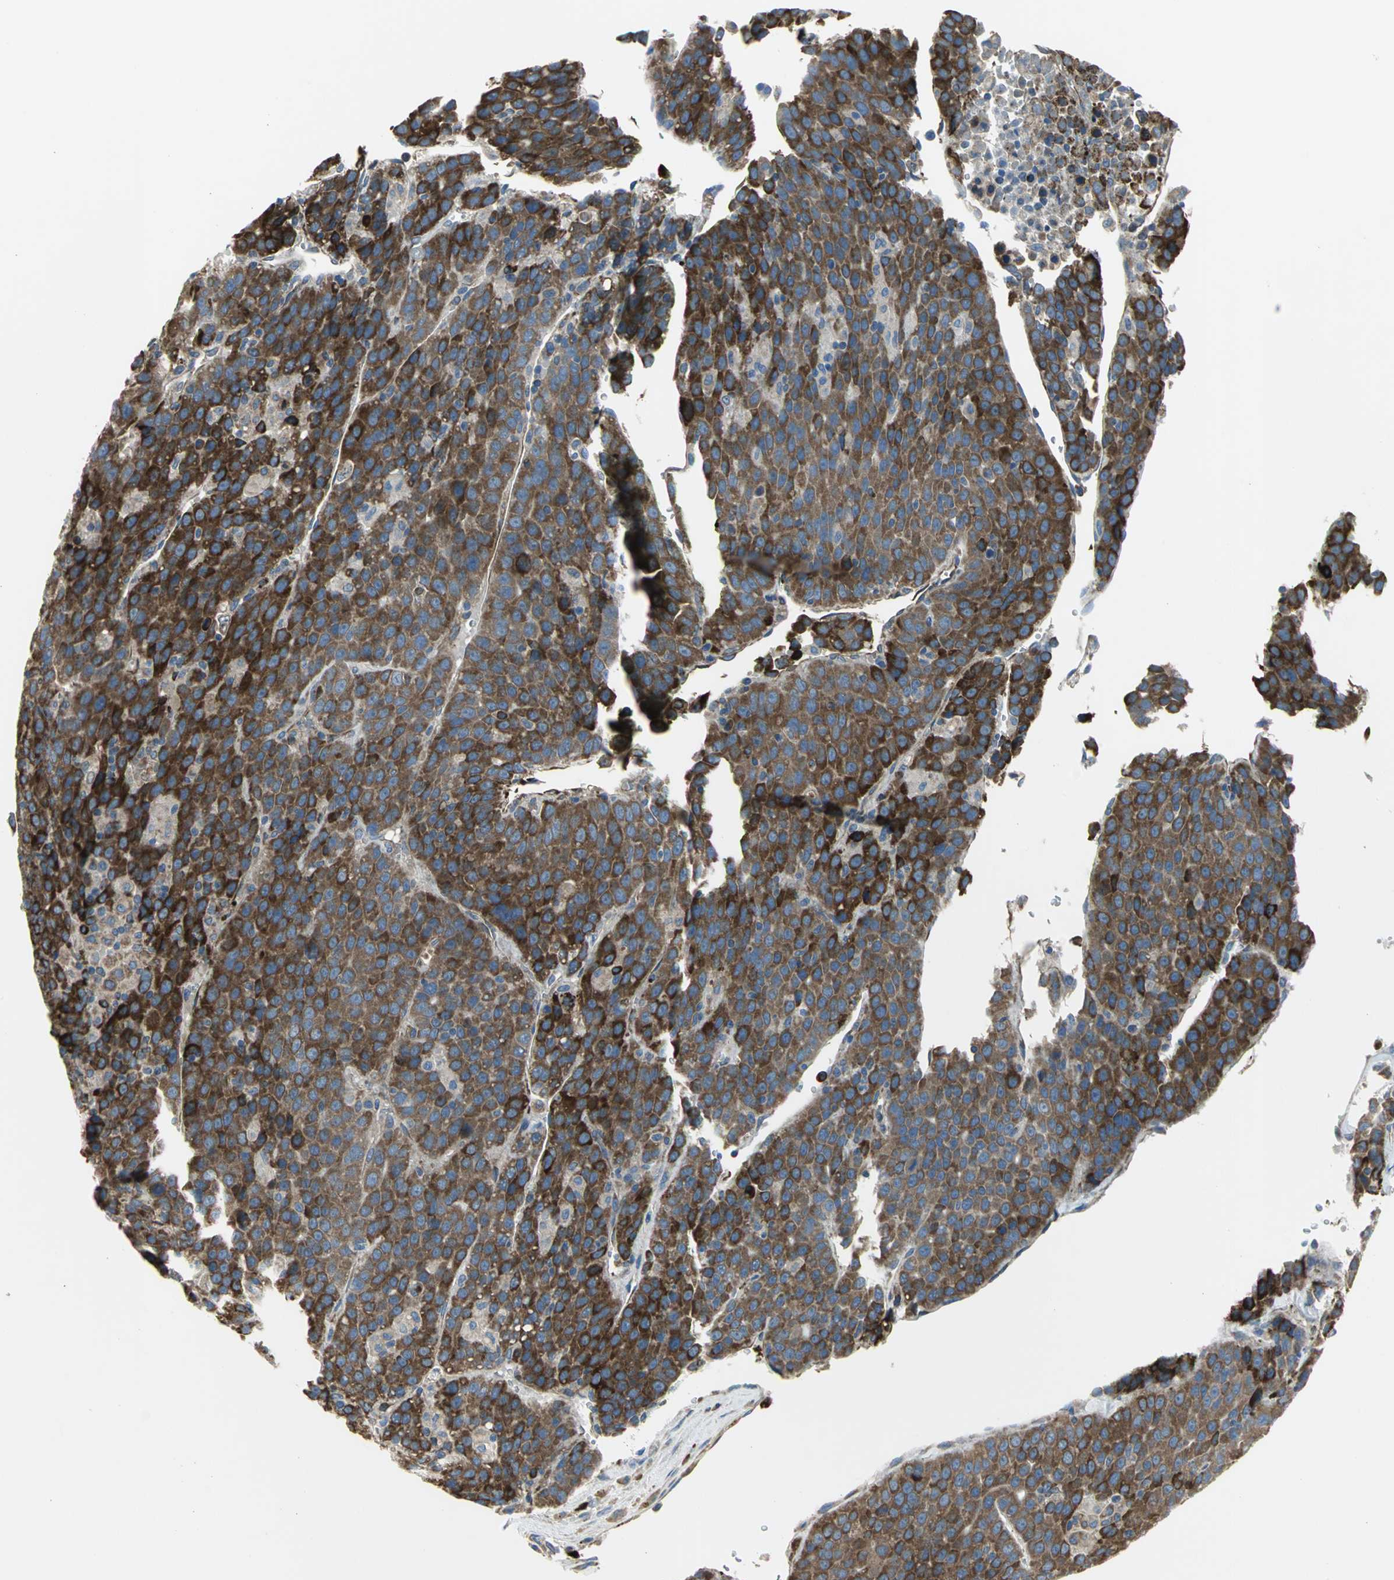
{"staining": {"intensity": "strong", "quantity": ">75%", "location": "cytoplasmic/membranous"}, "tissue": "liver cancer", "cell_type": "Tumor cells", "image_type": "cancer", "snomed": [{"axis": "morphology", "description": "Carcinoma, Hepatocellular, NOS"}, {"axis": "topography", "description": "Liver"}], "caption": "Liver cancer (hepatocellular carcinoma) stained with a brown dye shows strong cytoplasmic/membranous positive positivity in about >75% of tumor cells.", "gene": "TULP4", "patient": {"sex": "female", "age": 53}}